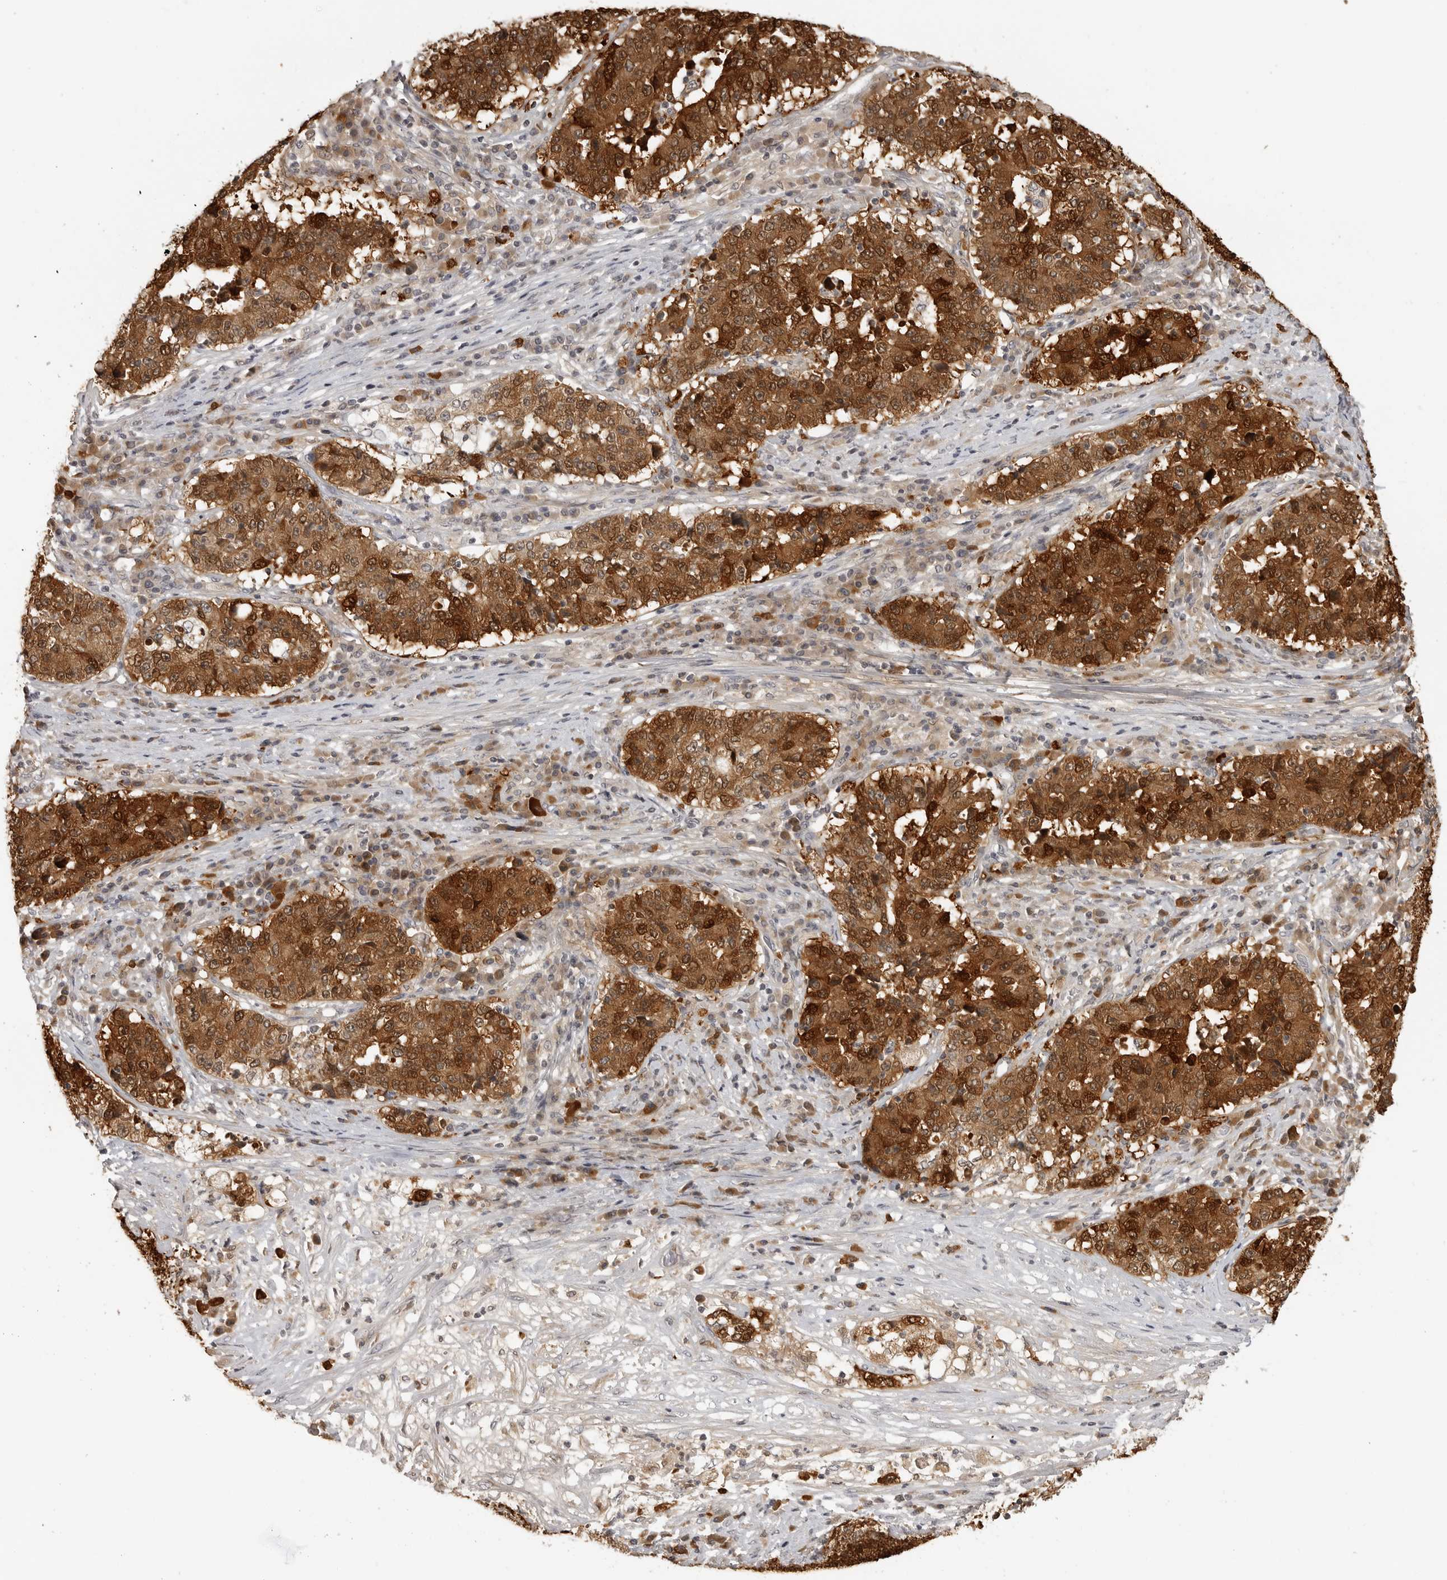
{"staining": {"intensity": "strong", "quantity": ">75%", "location": "cytoplasmic/membranous,nuclear"}, "tissue": "stomach cancer", "cell_type": "Tumor cells", "image_type": "cancer", "snomed": [{"axis": "morphology", "description": "Adenocarcinoma, NOS"}, {"axis": "topography", "description": "Stomach"}], "caption": "DAB (3,3'-diaminobenzidine) immunohistochemical staining of human stomach cancer (adenocarcinoma) displays strong cytoplasmic/membranous and nuclear protein expression in about >75% of tumor cells. The protein is shown in brown color, while the nuclei are stained blue.", "gene": "IDO1", "patient": {"sex": "male", "age": 59}}